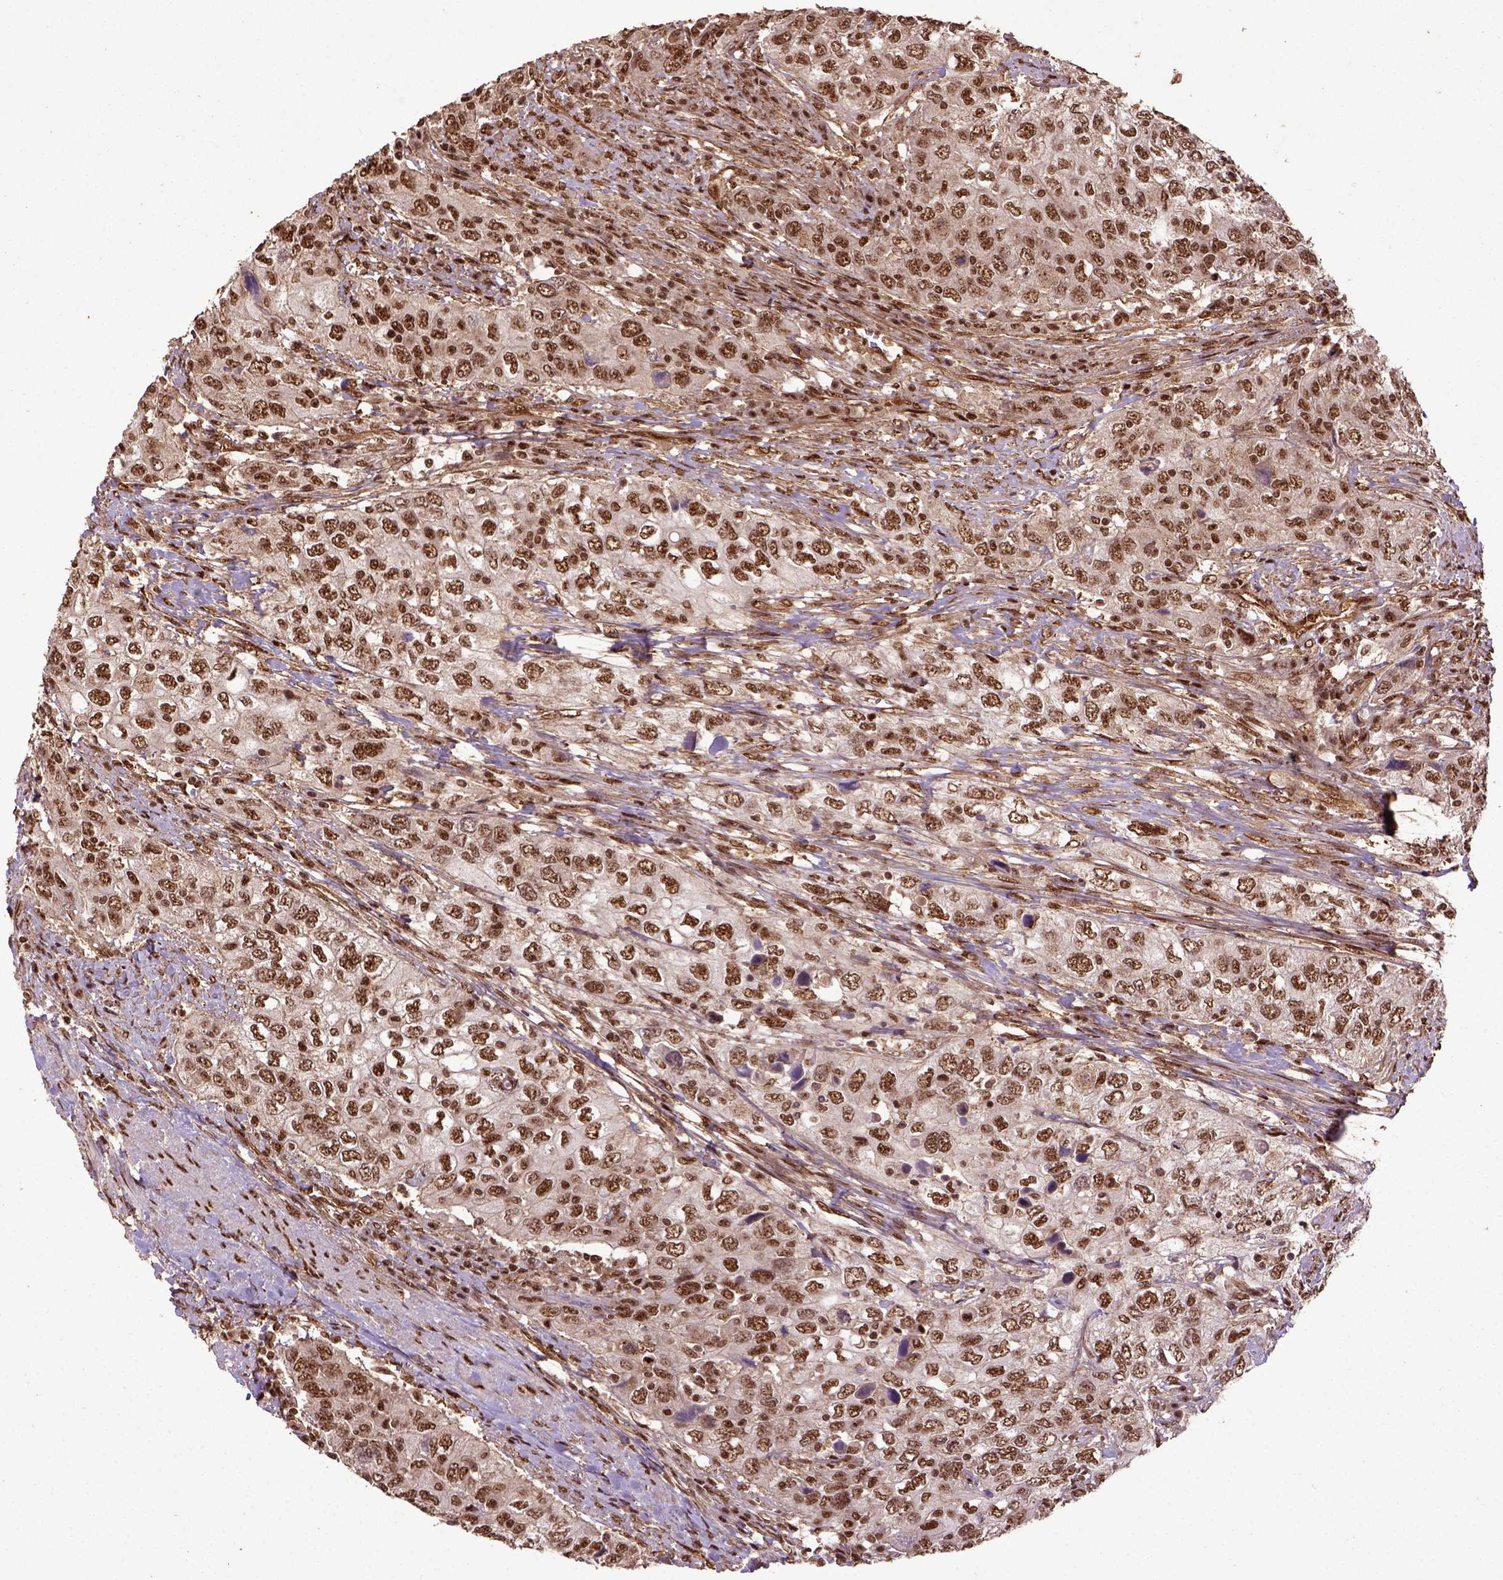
{"staining": {"intensity": "moderate", "quantity": ">75%", "location": "nuclear"}, "tissue": "urothelial cancer", "cell_type": "Tumor cells", "image_type": "cancer", "snomed": [{"axis": "morphology", "description": "Urothelial carcinoma, High grade"}, {"axis": "topography", "description": "Urinary bladder"}], "caption": "IHC micrograph of human urothelial cancer stained for a protein (brown), which displays medium levels of moderate nuclear expression in approximately >75% of tumor cells.", "gene": "PPIG", "patient": {"sex": "male", "age": 76}}